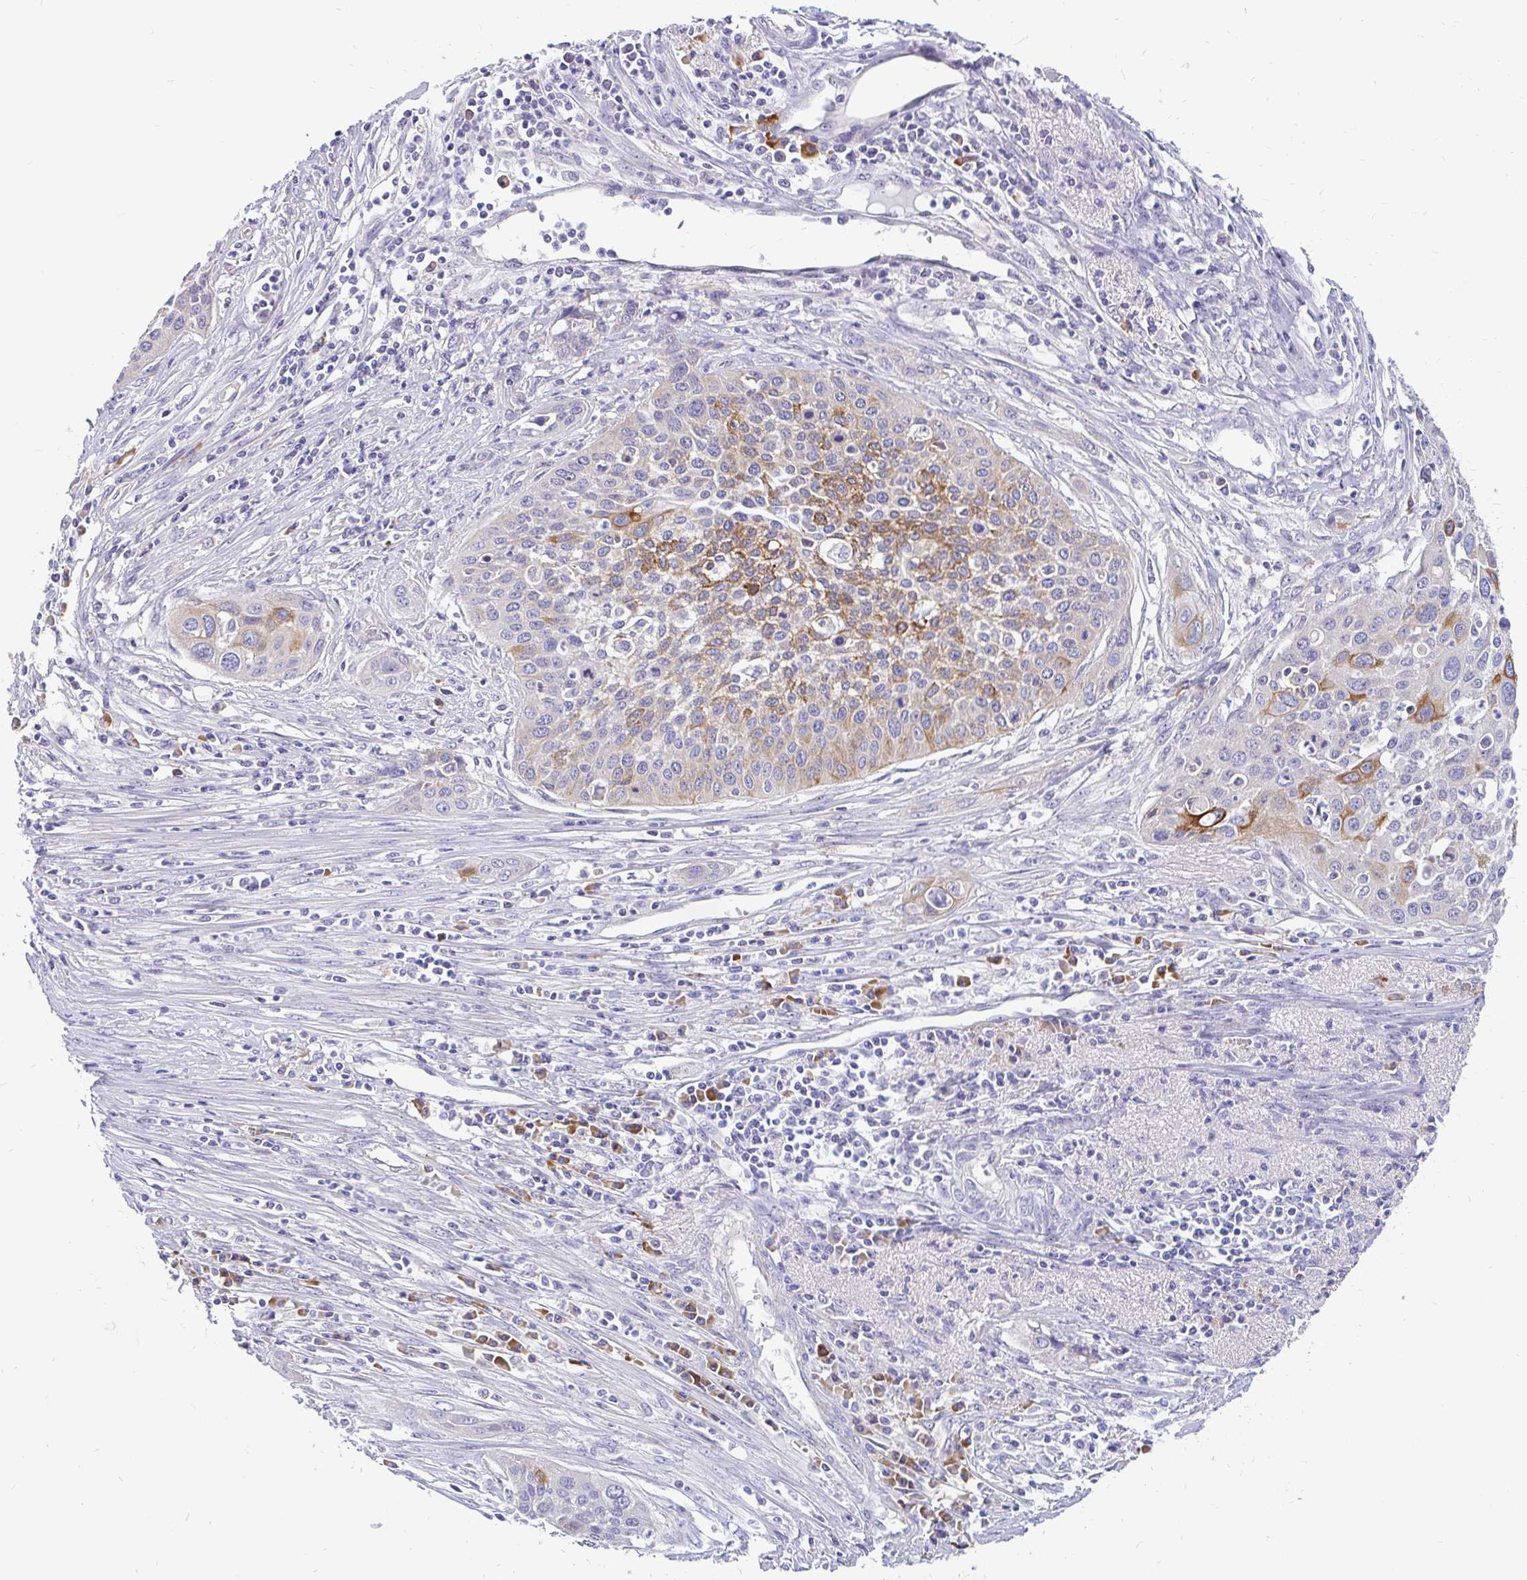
{"staining": {"intensity": "moderate", "quantity": "25%-75%", "location": "cytoplasmic/membranous"}, "tissue": "cervical cancer", "cell_type": "Tumor cells", "image_type": "cancer", "snomed": [{"axis": "morphology", "description": "Squamous cell carcinoma, NOS"}, {"axis": "topography", "description": "Cervix"}], "caption": "Squamous cell carcinoma (cervical) stained with a brown dye reveals moderate cytoplasmic/membranous positive staining in approximately 25%-75% of tumor cells.", "gene": "LRRC26", "patient": {"sex": "female", "age": 34}}